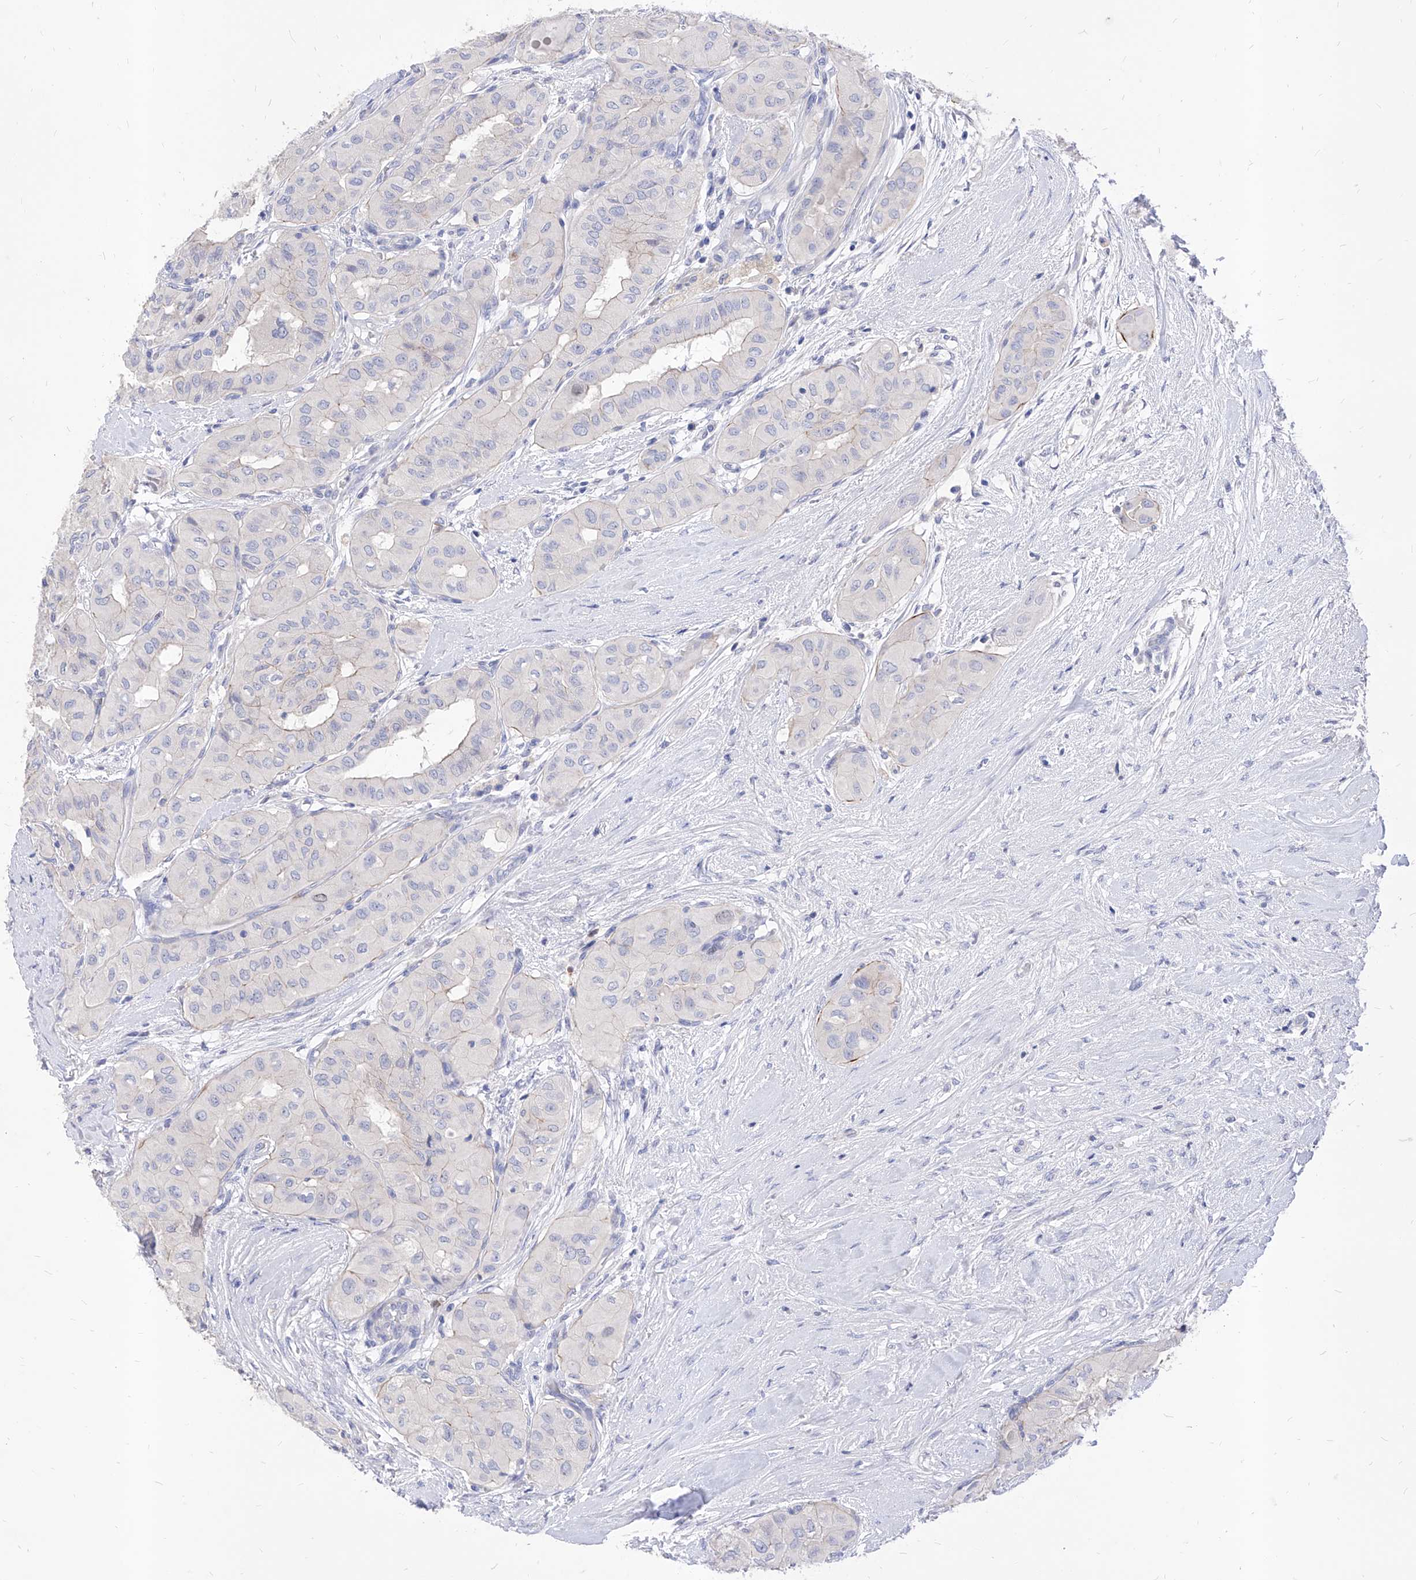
{"staining": {"intensity": "negative", "quantity": "none", "location": "none"}, "tissue": "thyroid cancer", "cell_type": "Tumor cells", "image_type": "cancer", "snomed": [{"axis": "morphology", "description": "Papillary adenocarcinoma, NOS"}, {"axis": "topography", "description": "Thyroid gland"}], "caption": "This is an IHC histopathology image of human thyroid cancer (papillary adenocarcinoma). There is no staining in tumor cells.", "gene": "VAX1", "patient": {"sex": "female", "age": 59}}